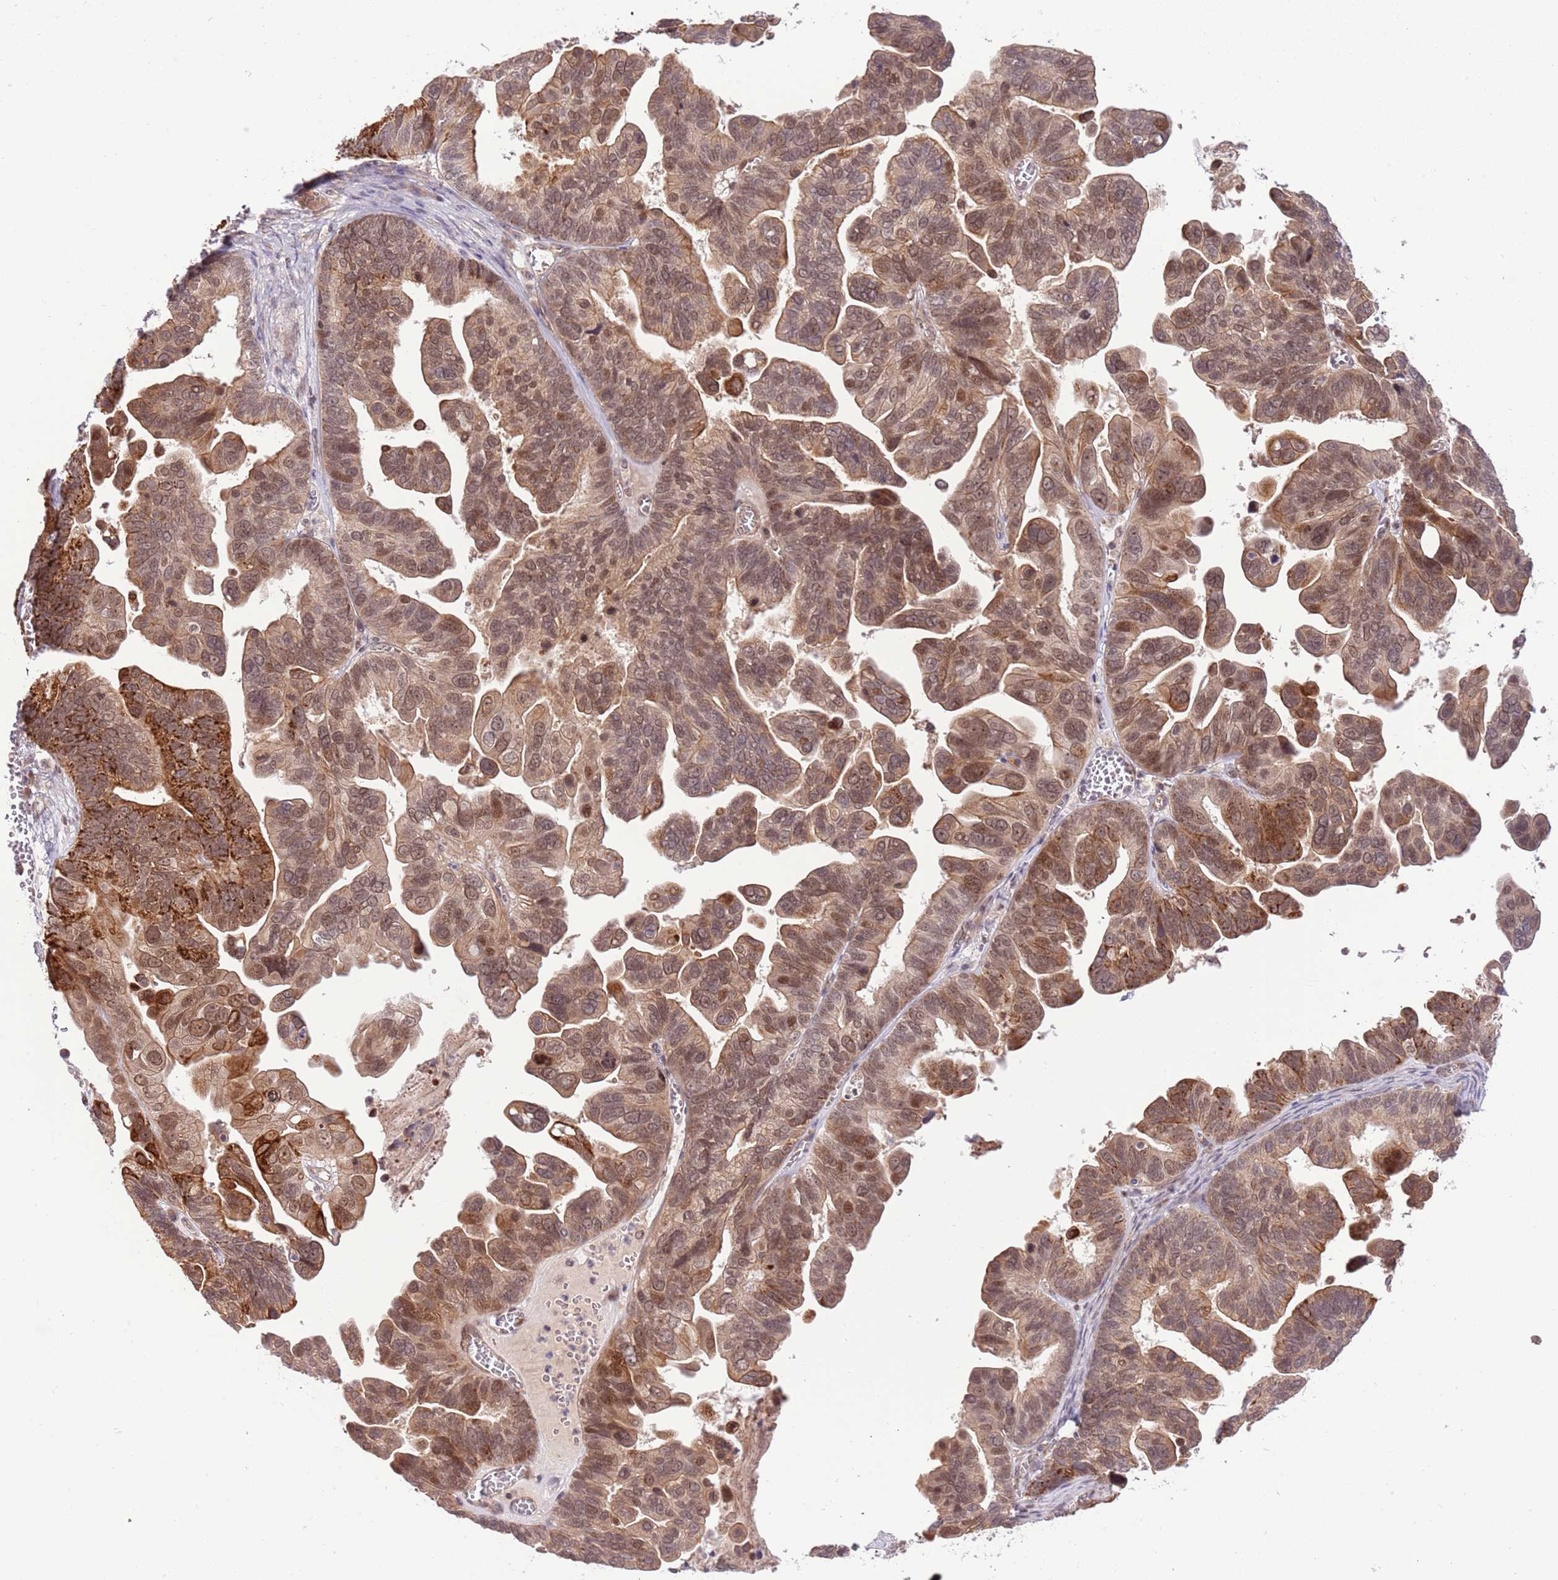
{"staining": {"intensity": "moderate", "quantity": ">75%", "location": "cytoplasmic/membranous,nuclear"}, "tissue": "ovarian cancer", "cell_type": "Tumor cells", "image_type": "cancer", "snomed": [{"axis": "morphology", "description": "Cystadenocarcinoma, serous, NOS"}, {"axis": "topography", "description": "Ovary"}], "caption": "Ovarian cancer (serous cystadenocarcinoma) was stained to show a protein in brown. There is medium levels of moderate cytoplasmic/membranous and nuclear positivity in about >75% of tumor cells.", "gene": "CHD1", "patient": {"sex": "female", "age": 56}}